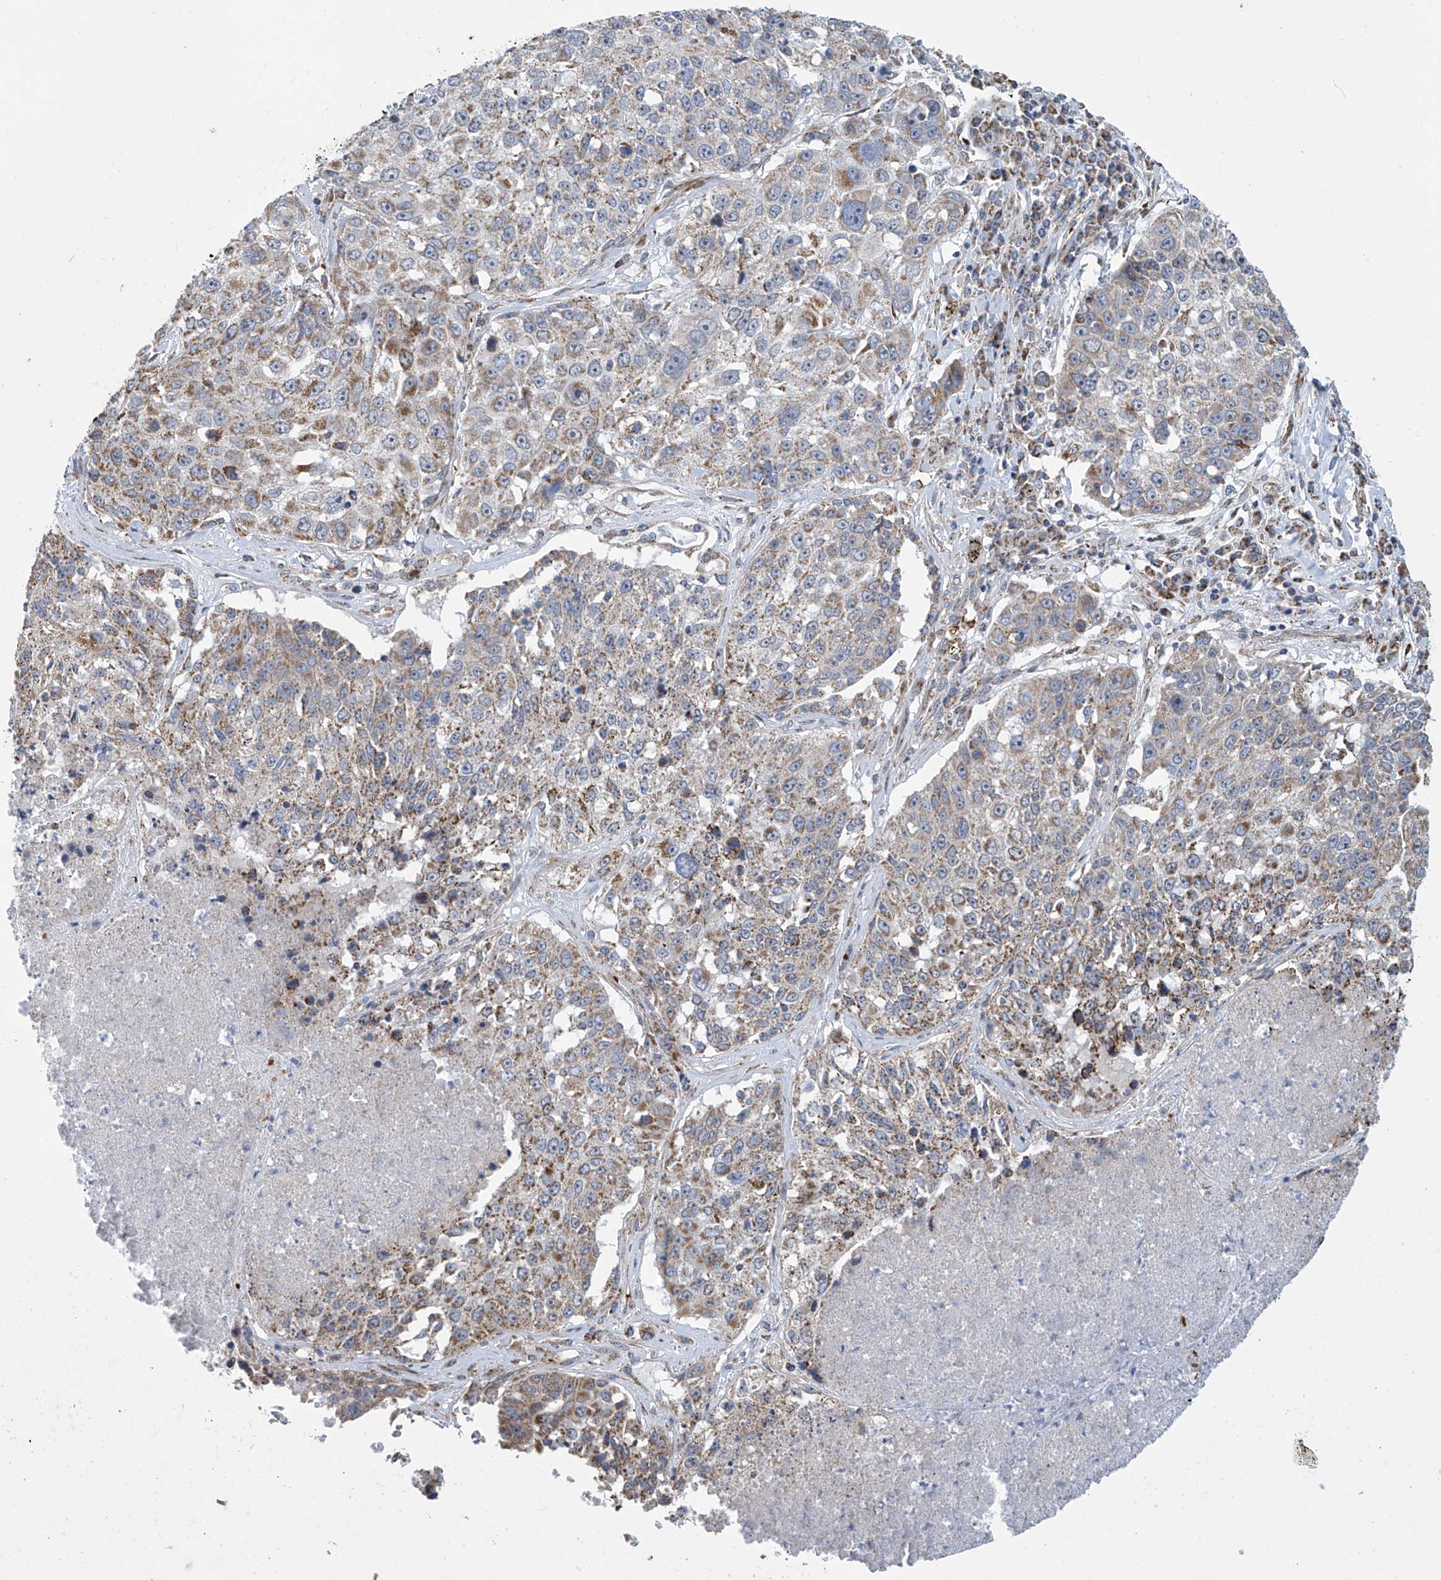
{"staining": {"intensity": "moderate", "quantity": ">75%", "location": "cytoplasmic/membranous"}, "tissue": "lung cancer", "cell_type": "Tumor cells", "image_type": "cancer", "snomed": [{"axis": "morphology", "description": "Squamous cell carcinoma, NOS"}, {"axis": "topography", "description": "Lung"}], "caption": "A medium amount of moderate cytoplasmic/membranous expression is appreciated in about >75% of tumor cells in squamous cell carcinoma (lung) tissue. (Brightfield microscopy of DAB IHC at high magnification).", "gene": "COMMD1", "patient": {"sex": "male", "age": 61}}